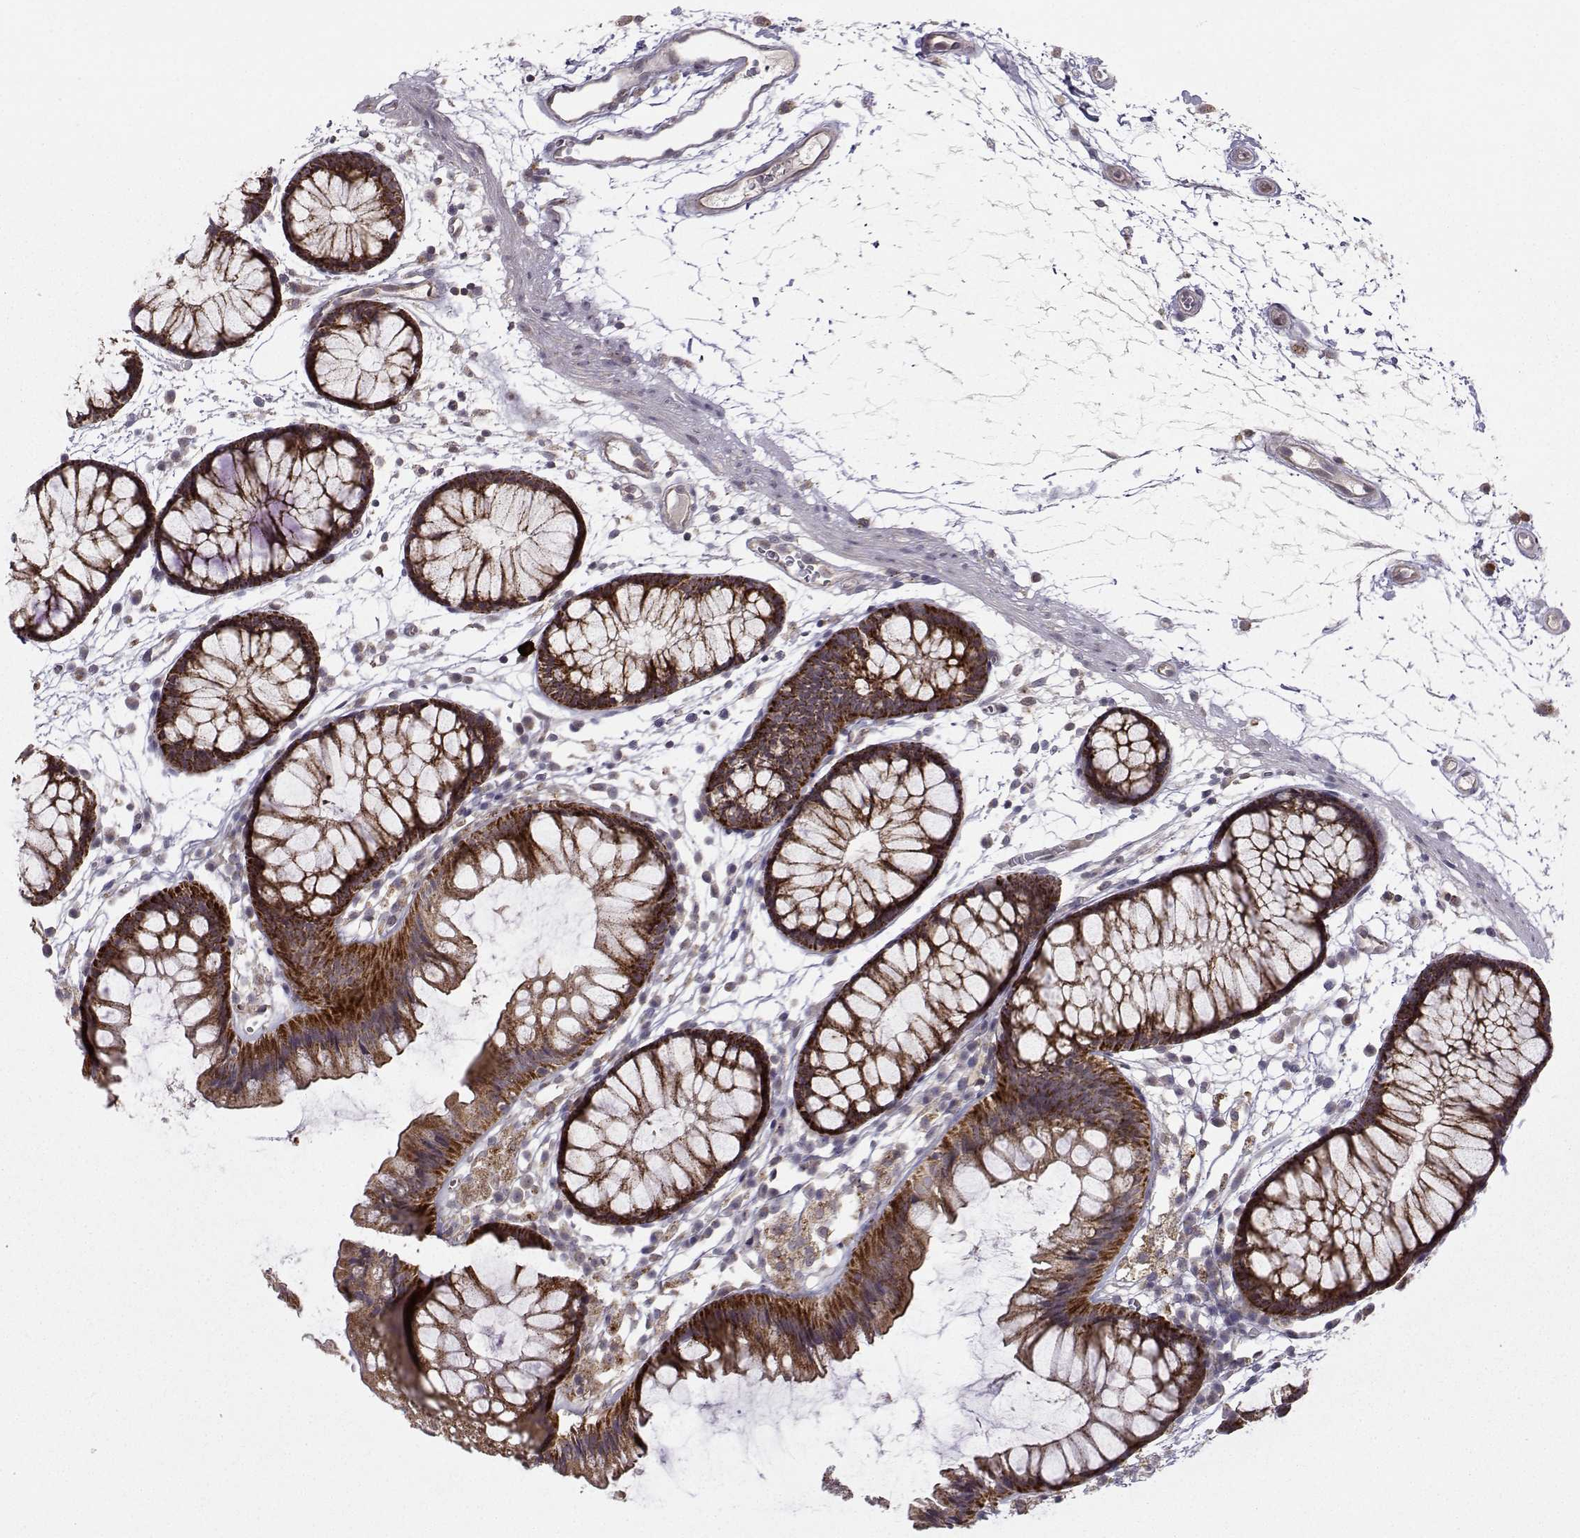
{"staining": {"intensity": "negative", "quantity": "none", "location": "none"}, "tissue": "colon", "cell_type": "Endothelial cells", "image_type": "normal", "snomed": [{"axis": "morphology", "description": "Normal tissue, NOS"}, {"axis": "morphology", "description": "Adenocarcinoma, NOS"}, {"axis": "topography", "description": "Colon"}], "caption": "Colon stained for a protein using IHC exhibits no positivity endothelial cells.", "gene": "NECAB3", "patient": {"sex": "male", "age": 65}}